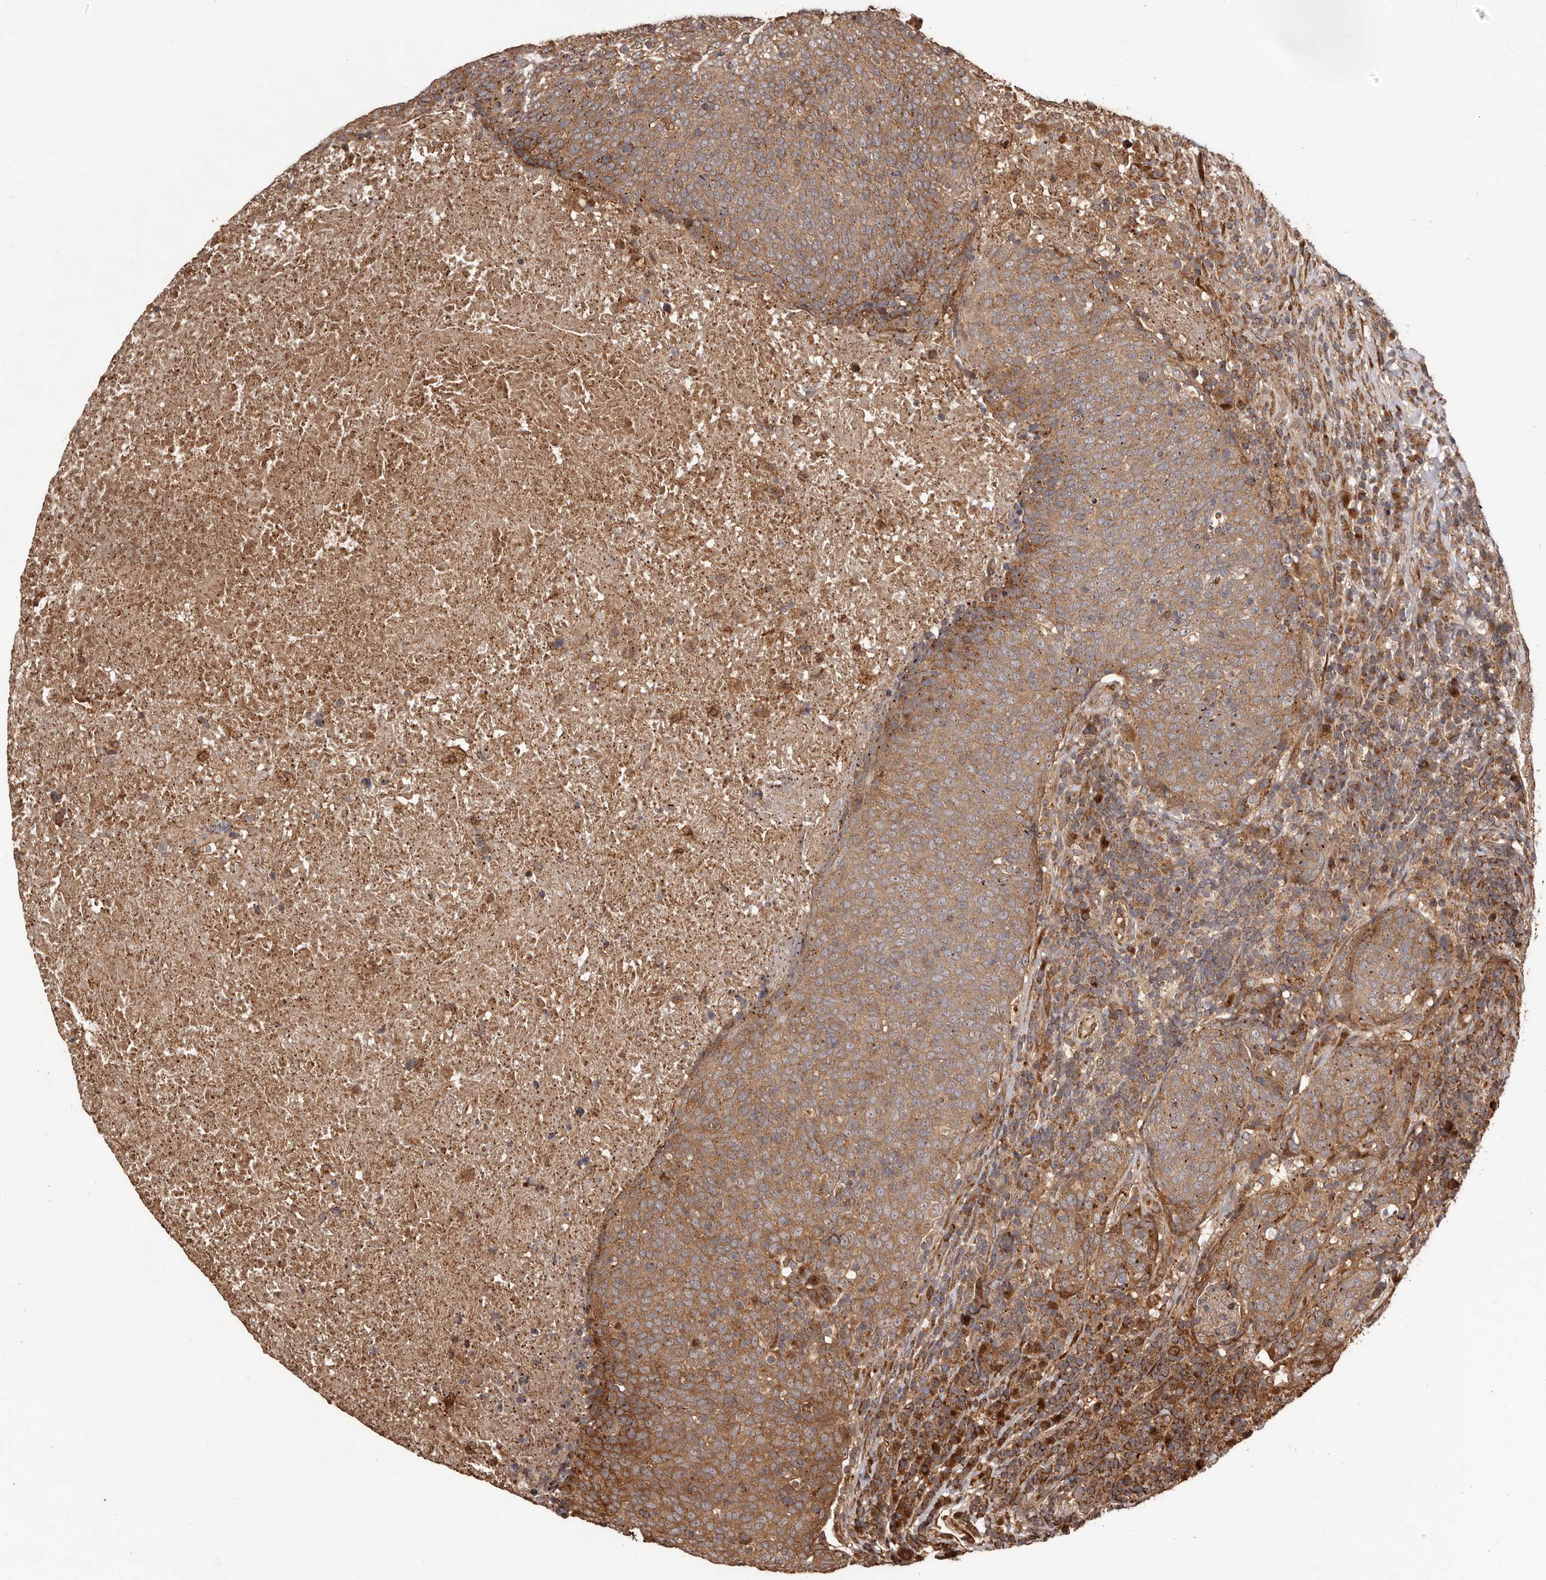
{"staining": {"intensity": "moderate", "quantity": ">75%", "location": "cytoplasmic/membranous"}, "tissue": "head and neck cancer", "cell_type": "Tumor cells", "image_type": "cancer", "snomed": [{"axis": "morphology", "description": "Squamous cell carcinoma, NOS"}, {"axis": "morphology", "description": "Squamous cell carcinoma, metastatic, NOS"}, {"axis": "topography", "description": "Lymph node"}, {"axis": "topography", "description": "Head-Neck"}], "caption": "Immunohistochemistry histopathology image of neoplastic tissue: human head and neck cancer (metastatic squamous cell carcinoma) stained using immunohistochemistry (IHC) demonstrates medium levels of moderate protein expression localized specifically in the cytoplasmic/membranous of tumor cells, appearing as a cytoplasmic/membranous brown color.", "gene": "MTO1", "patient": {"sex": "male", "age": 62}}